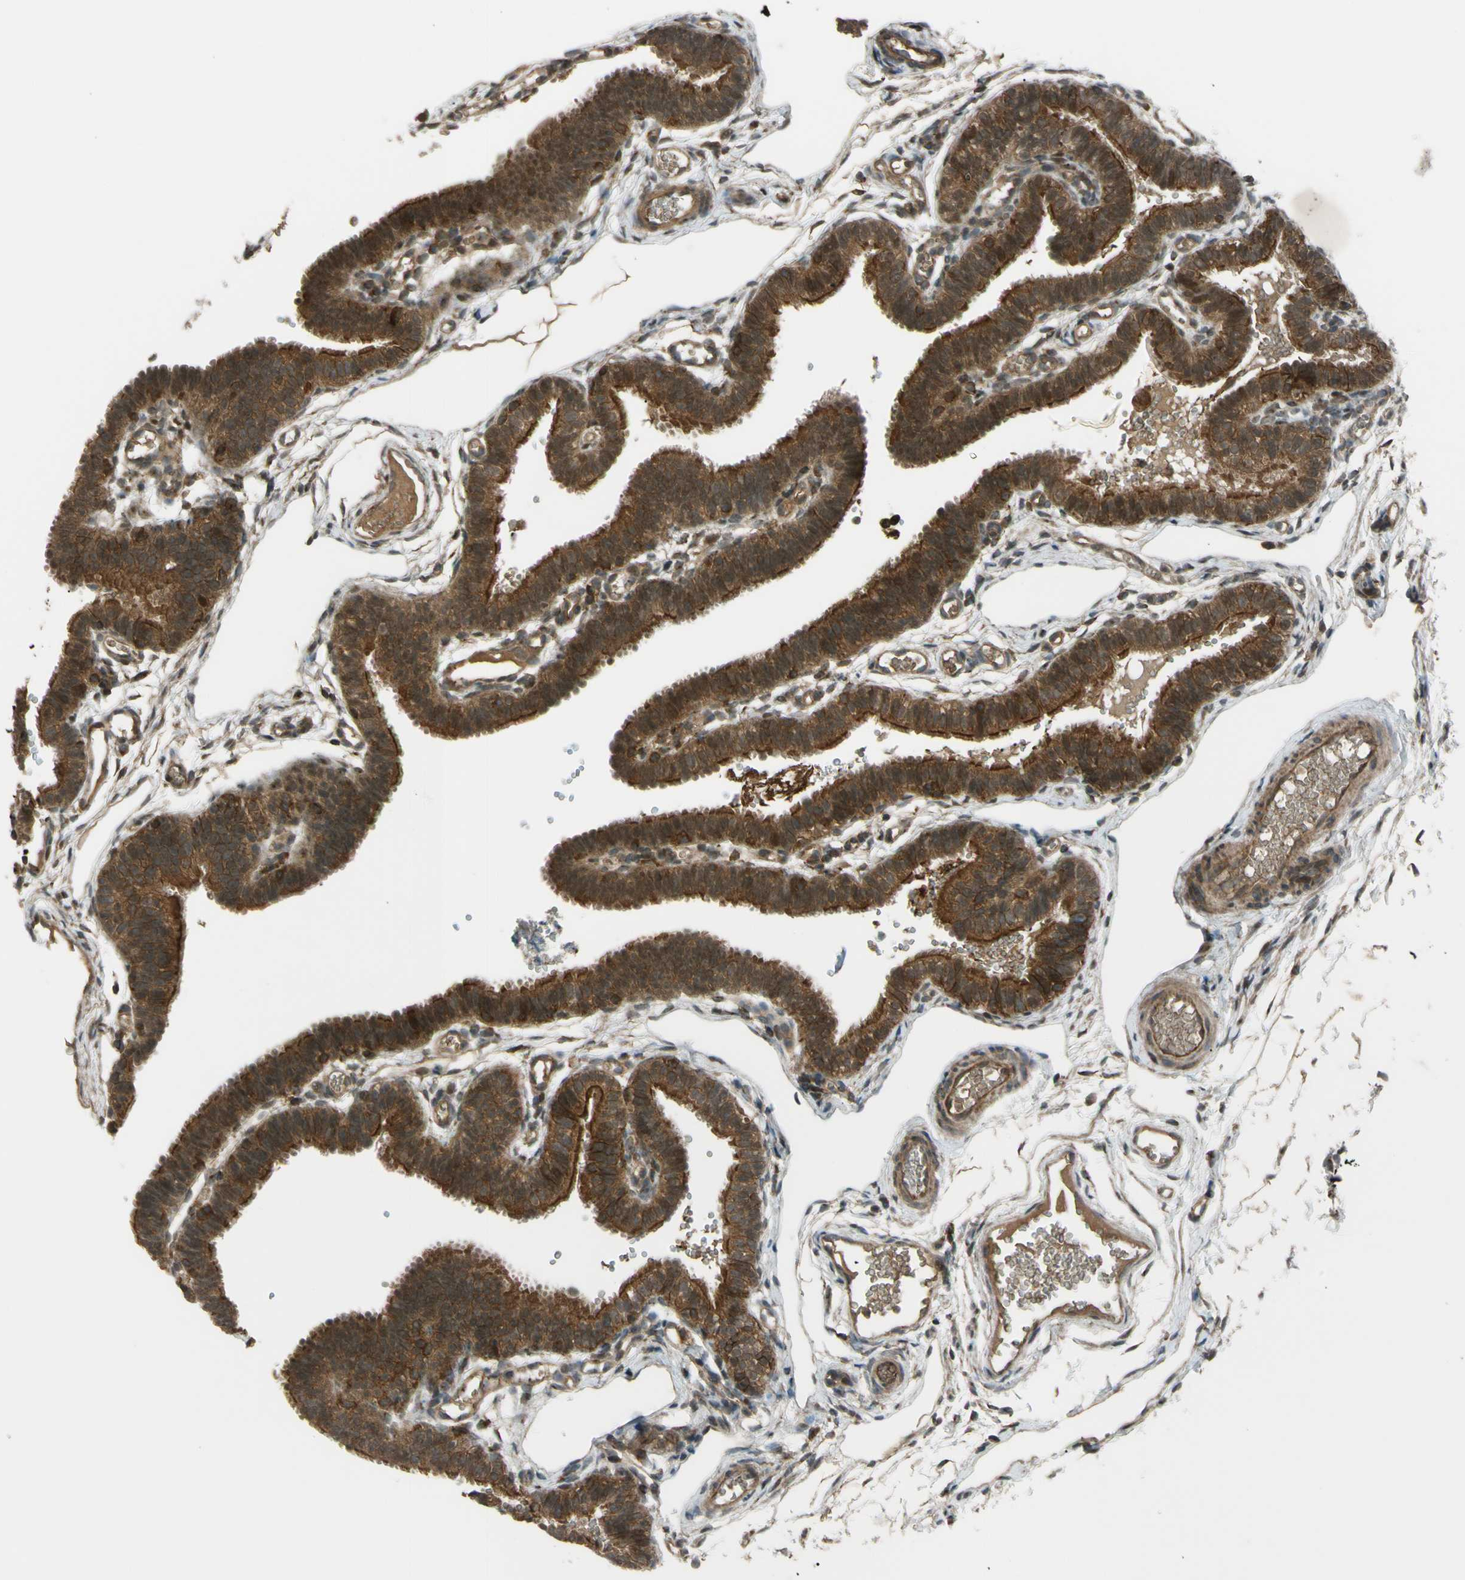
{"staining": {"intensity": "strong", "quantity": ">75%", "location": "cytoplasmic/membranous,nuclear"}, "tissue": "fallopian tube", "cell_type": "Glandular cells", "image_type": "normal", "snomed": [{"axis": "morphology", "description": "Normal tissue, NOS"}, {"axis": "topography", "description": "Fallopian tube"}, {"axis": "topography", "description": "Placenta"}], "caption": "Glandular cells exhibit high levels of strong cytoplasmic/membranous,nuclear staining in approximately >75% of cells in benign human fallopian tube.", "gene": "FLII", "patient": {"sex": "female", "age": 34}}